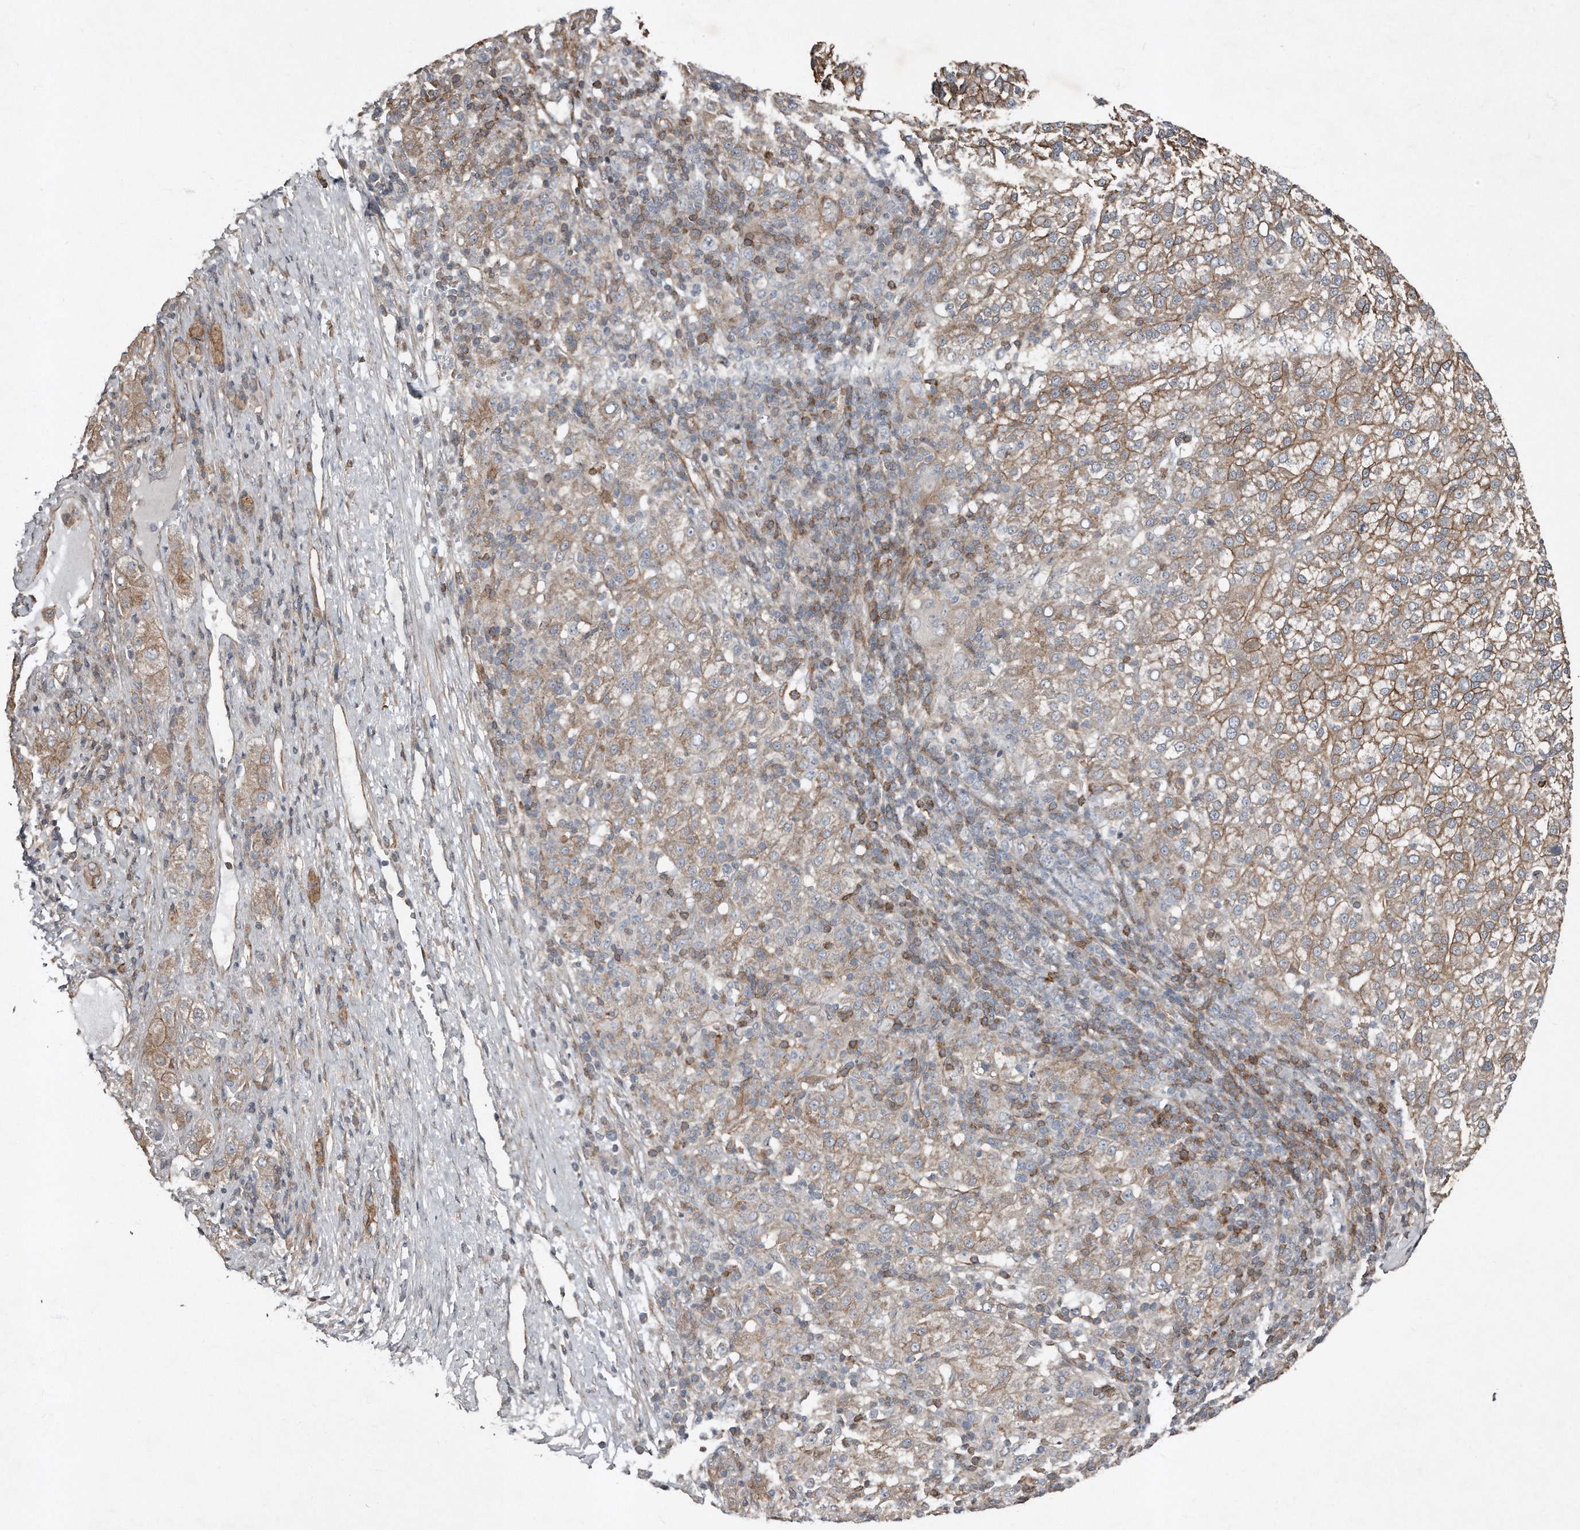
{"staining": {"intensity": "moderate", "quantity": ">75%", "location": "cytoplasmic/membranous"}, "tissue": "liver cancer", "cell_type": "Tumor cells", "image_type": "cancer", "snomed": [{"axis": "morphology", "description": "Carcinoma, Hepatocellular, NOS"}, {"axis": "topography", "description": "Liver"}], "caption": "Liver cancer was stained to show a protein in brown. There is medium levels of moderate cytoplasmic/membranous expression in approximately >75% of tumor cells.", "gene": "SNAP47", "patient": {"sex": "female", "age": 58}}